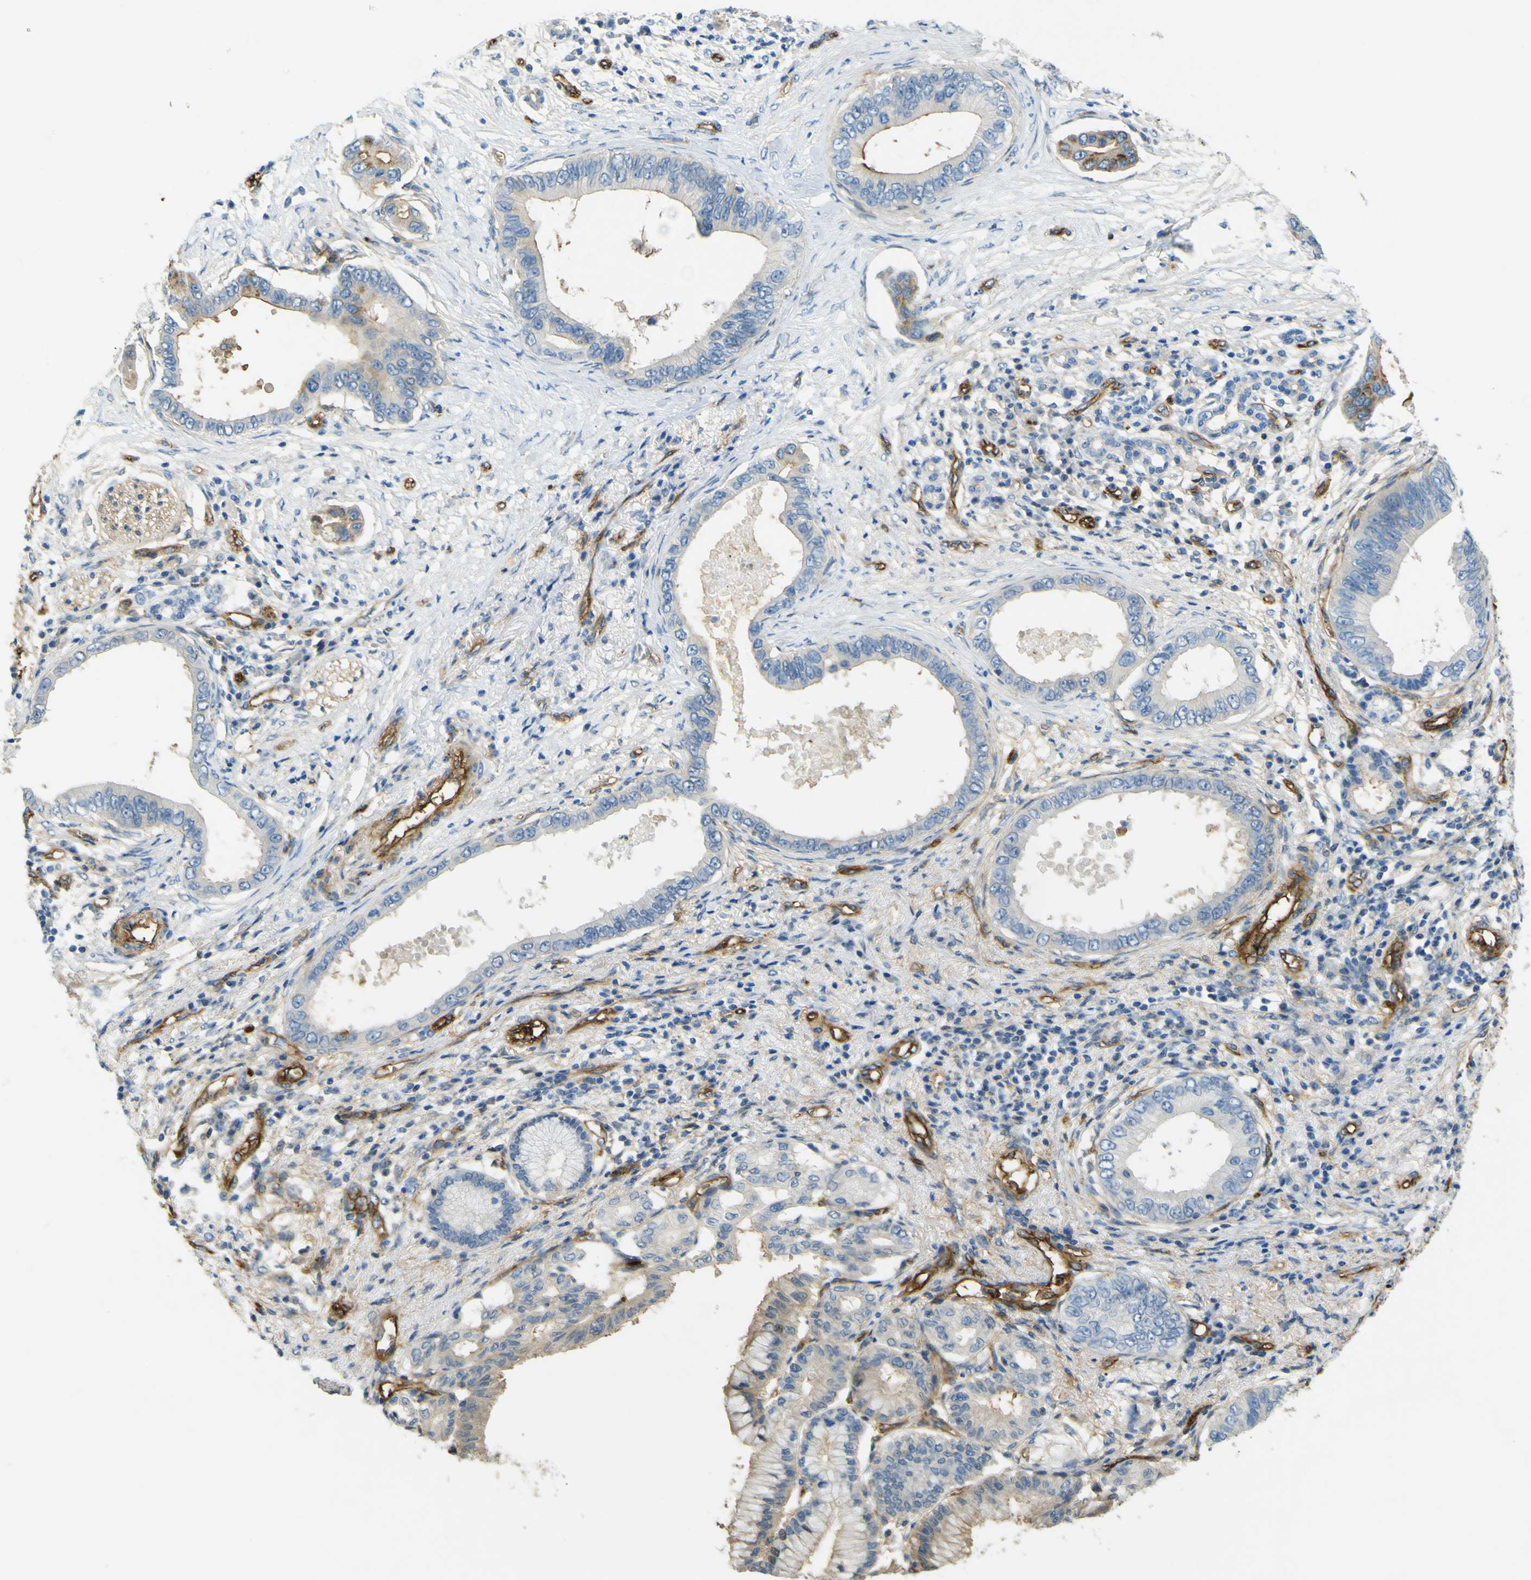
{"staining": {"intensity": "moderate", "quantity": "25%-75%", "location": "cytoplasmic/membranous"}, "tissue": "pancreatic cancer", "cell_type": "Tumor cells", "image_type": "cancer", "snomed": [{"axis": "morphology", "description": "Adenocarcinoma, NOS"}, {"axis": "topography", "description": "Pancreas"}], "caption": "Tumor cells reveal moderate cytoplasmic/membranous positivity in approximately 25%-75% of cells in pancreatic cancer. The staining is performed using DAB brown chromogen to label protein expression. The nuclei are counter-stained blue using hematoxylin.", "gene": "PLXDC1", "patient": {"sex": "male", "age": 77}}